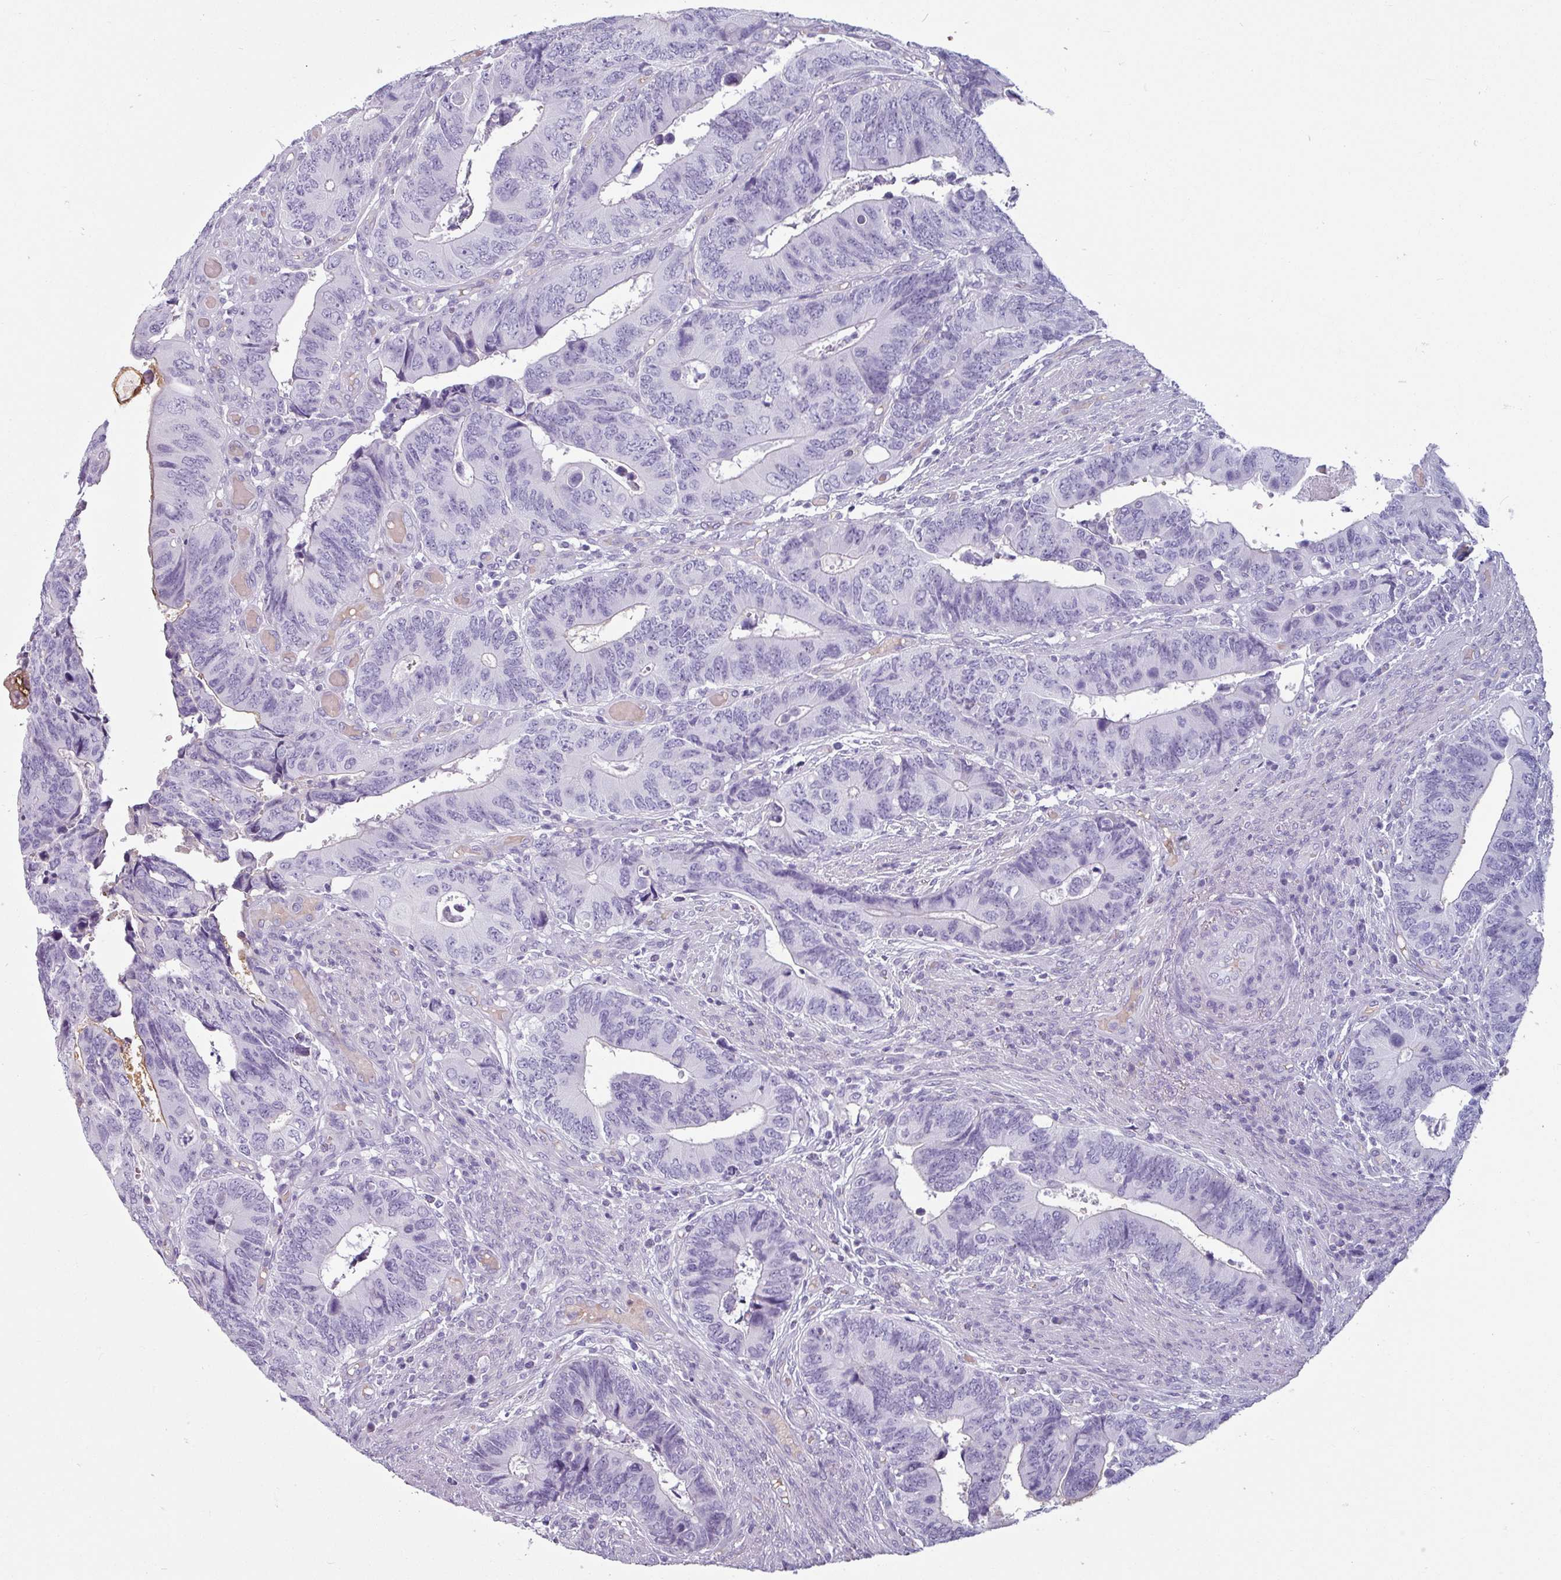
{"staining": {"intensity": "negative", "quantity": "none", "location": "none"}, "tissue": "colorectal cancer", "cell_type": "Tumor cells", "image_type": "cancer", "snomed": [{"axis": "morphology", "description": "Adenocarcinoma, NOS"}, {"axis": "topography", "description": "Colon"}], "caption": "DAB immunohistochemical staining of human colorectal cancer reveals no significant expression in tumor cells.", "gene": "CLCA1", "patient": {"sex": "male", "age": 87}}